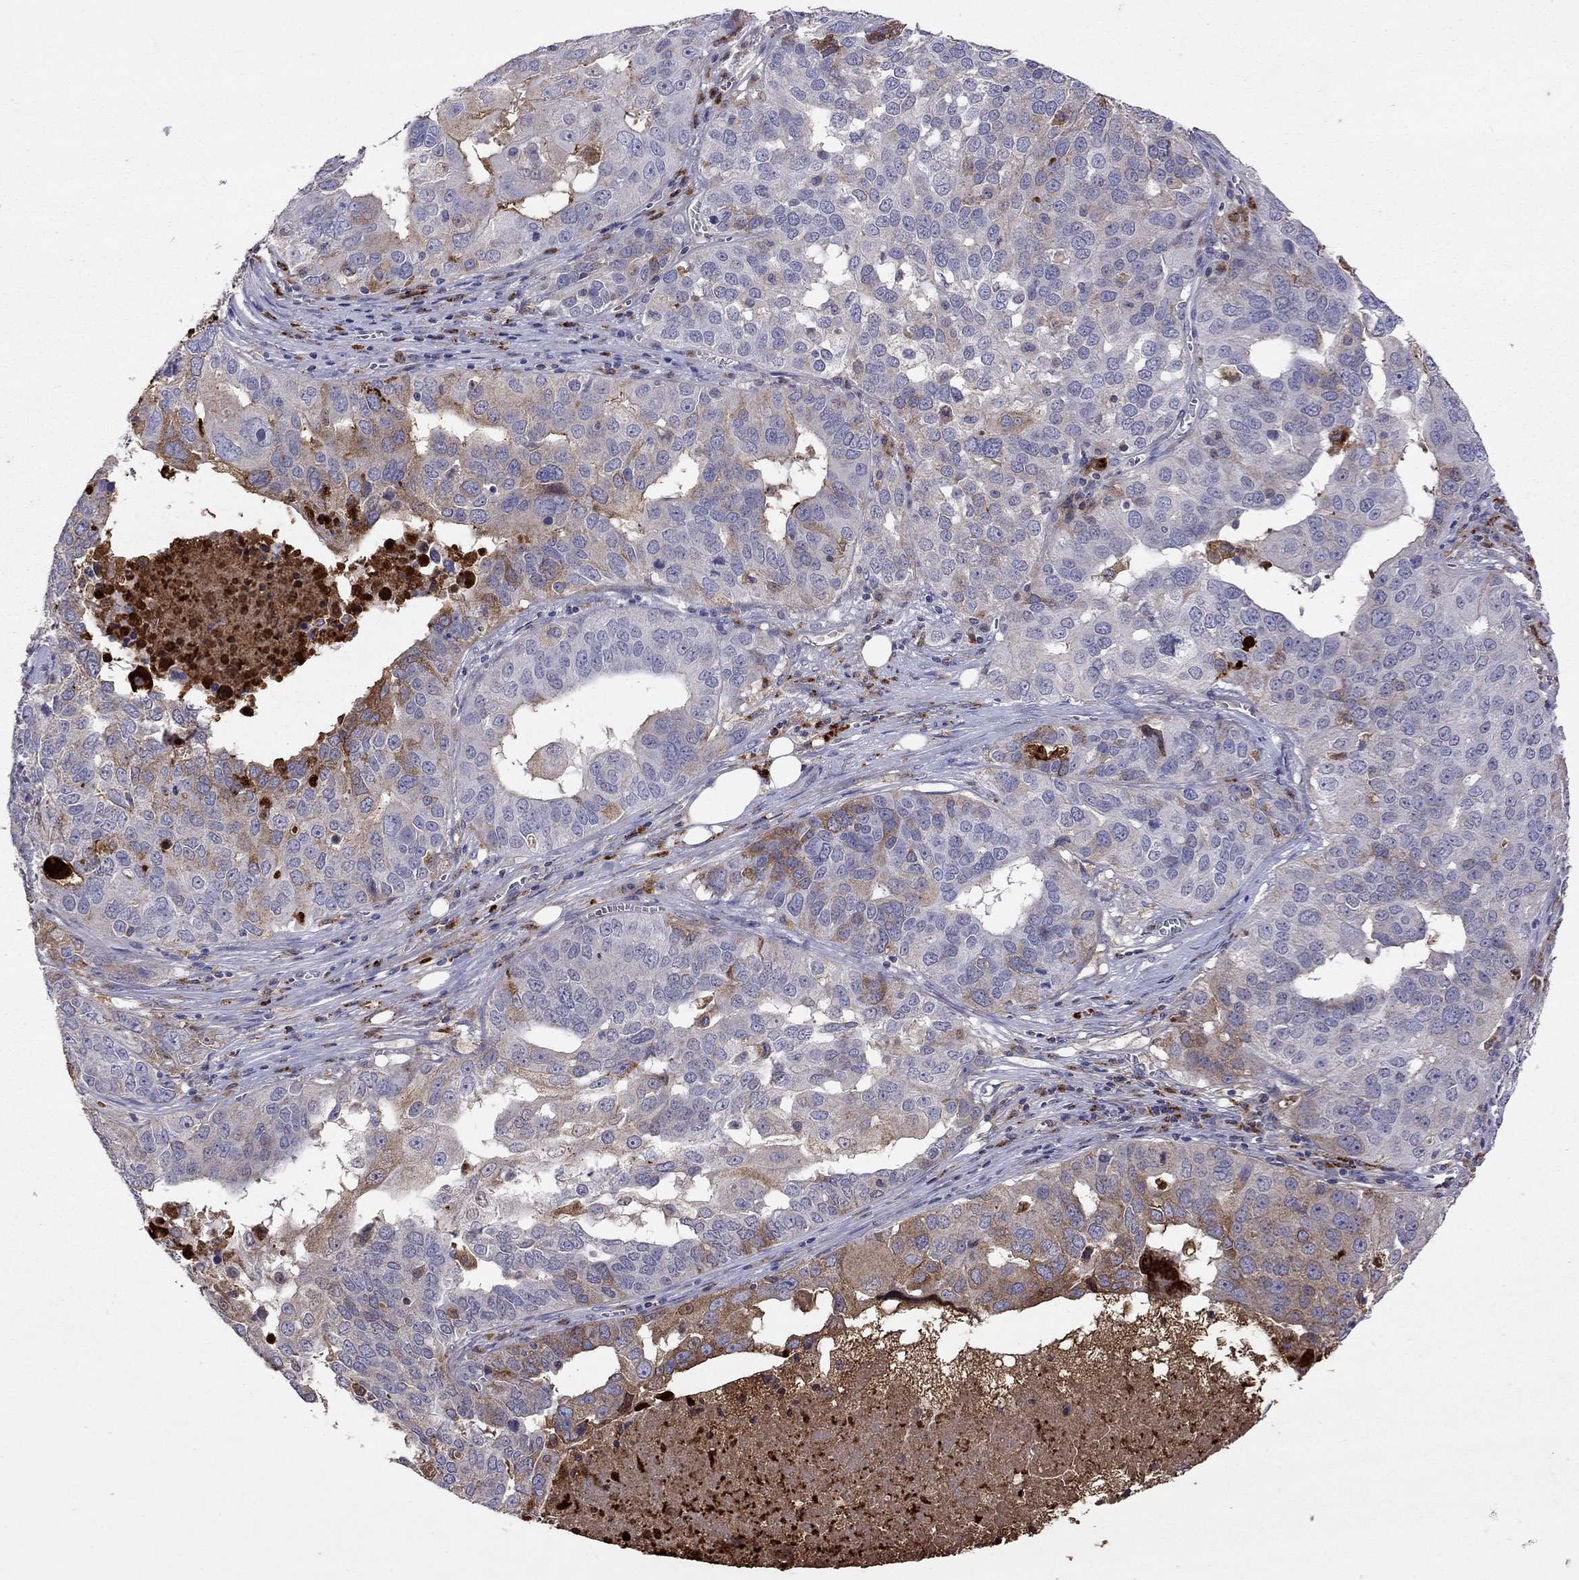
{"staining": {"intensity": "moderate", "quantity": "<25%", "location": "cytoplasmic/membranous"}, "tissue": "ovarian cancer", "cell_type": "Tumor cells", "image_type": "cancer", "snomed": [{"axis": "morphology", "description": "Carcinoma, endometroid"}, {"axis": "topography", "description": "Soft tissue"}, {"axis": "topography", "description": "Ovary"}], "caption": "DAB (3,3'-diaminobenzidine) immunohistochemical staining of human ovarian endometroid carcinoma reveals moderate cytoplasmic/membranous protein staining in about <25% of tumor cells.", "gene": "SERPINA3", "patient": {"sex": "female", "age": 52}}